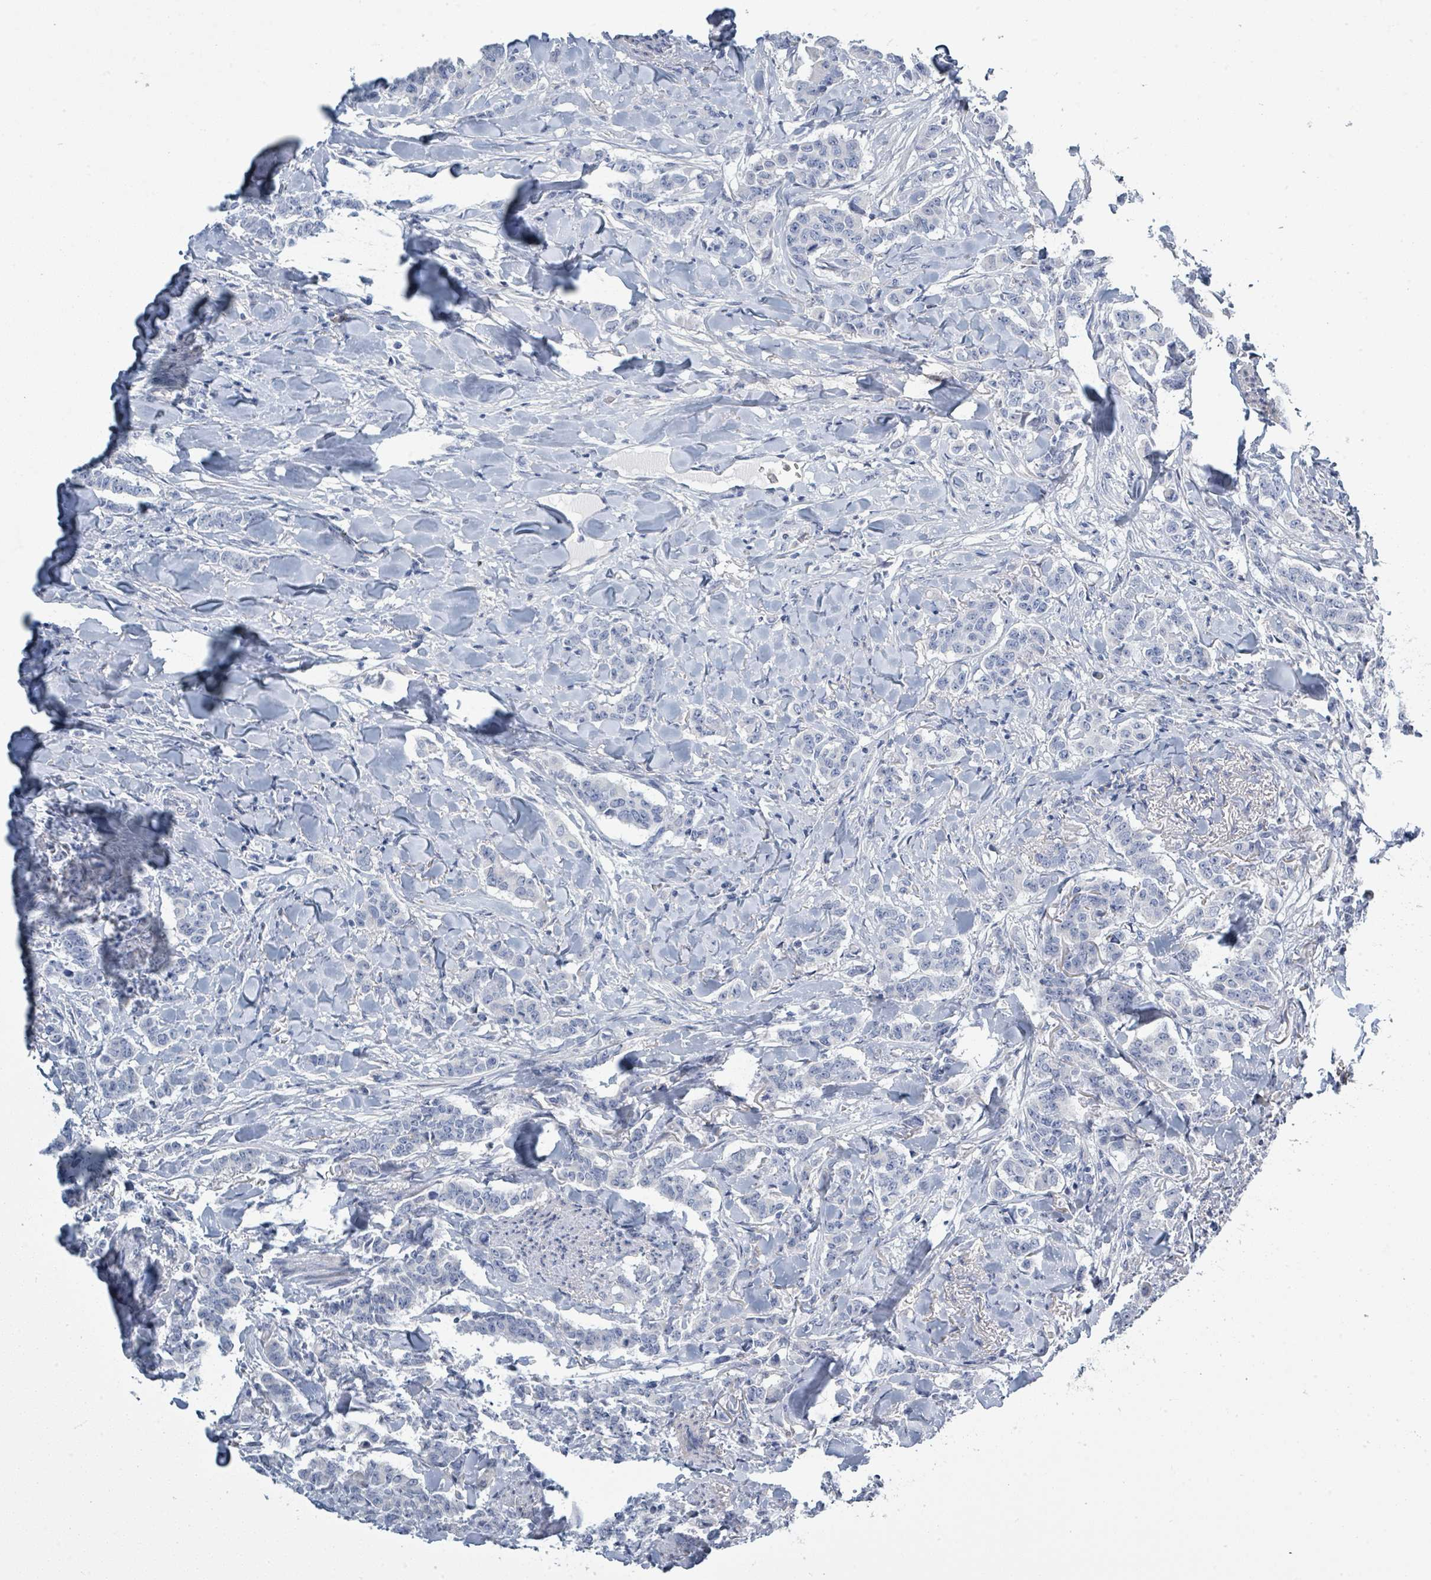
{"staining": {"intensity": "negative", "quantity": "none", "location": "none"}, "tissue": "breast cancer", "cell_type": "Tumor cells", "image_type": "cancer", "snomed": [{"axis": "morphology", "description": "Duct carcinoma"}, {"axis": "topography", "description": "Breast"}], "caption": "High power microscopy photomicrograph of an IHC photomicrograph of invasive ductal carcinoma (breast), revealing no significant positivity in tumor cells.", "gene": "RAB33B", "patient": {"sex": "female", "age": 40}}